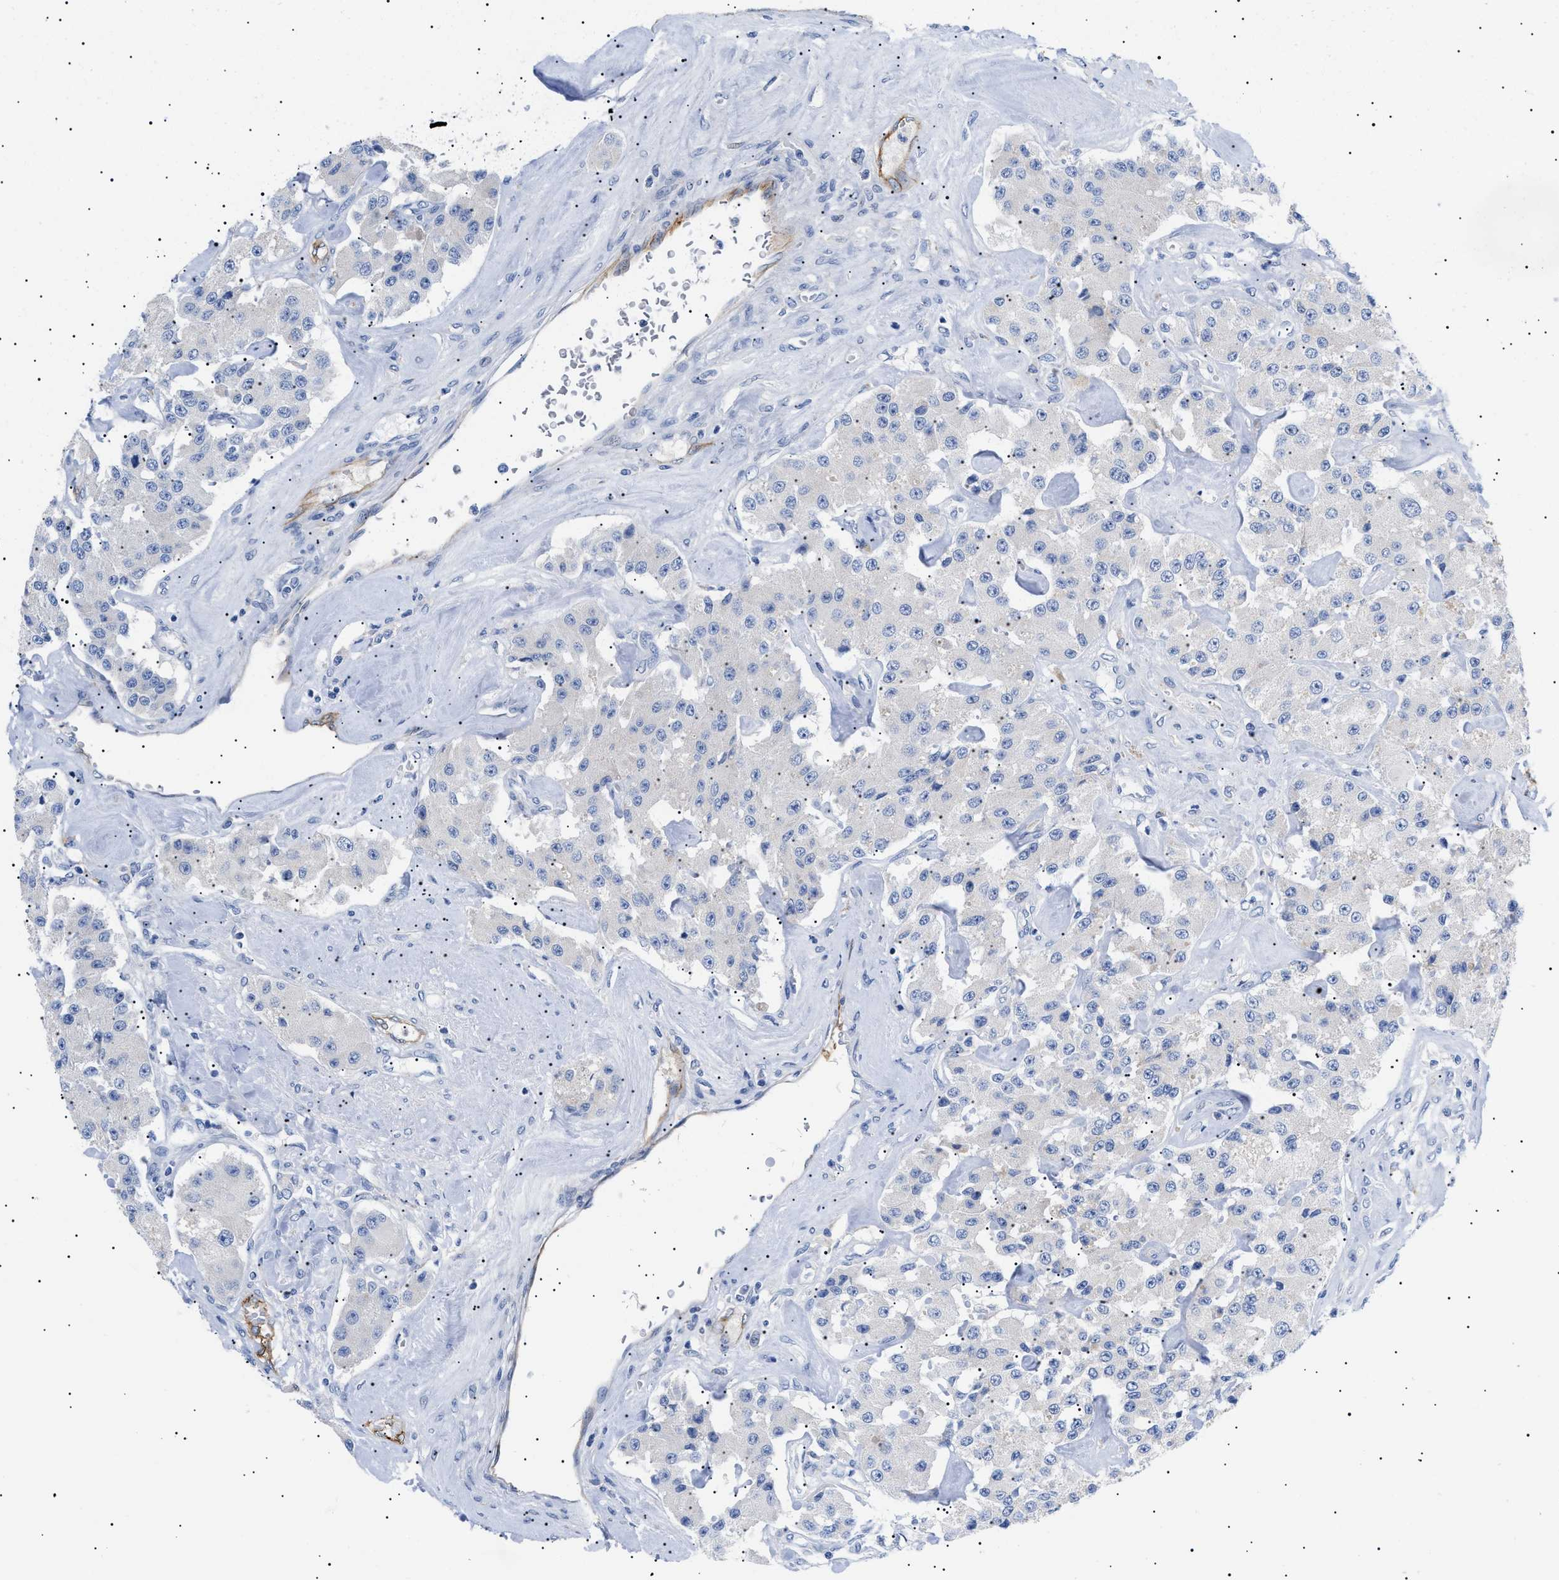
{"staining": {"intensity": "negative", "quantity": "none", "location": "none"}, "tissue": "carcinoid", "cell_type": "Tumor cells", "image_type": "cancer", "snomed": [{"axis": "morphology", "description": "Carcinoid, malignant, NOS"}, {"axis": "topography", "description": "Pancreas"}], "caption": "DAB immunohistochemical staining of carcinoid exhibits no significant positivity in tumor cells.", "gene": "ACKR1", "patient": {"sex": "male", "age": 41}}